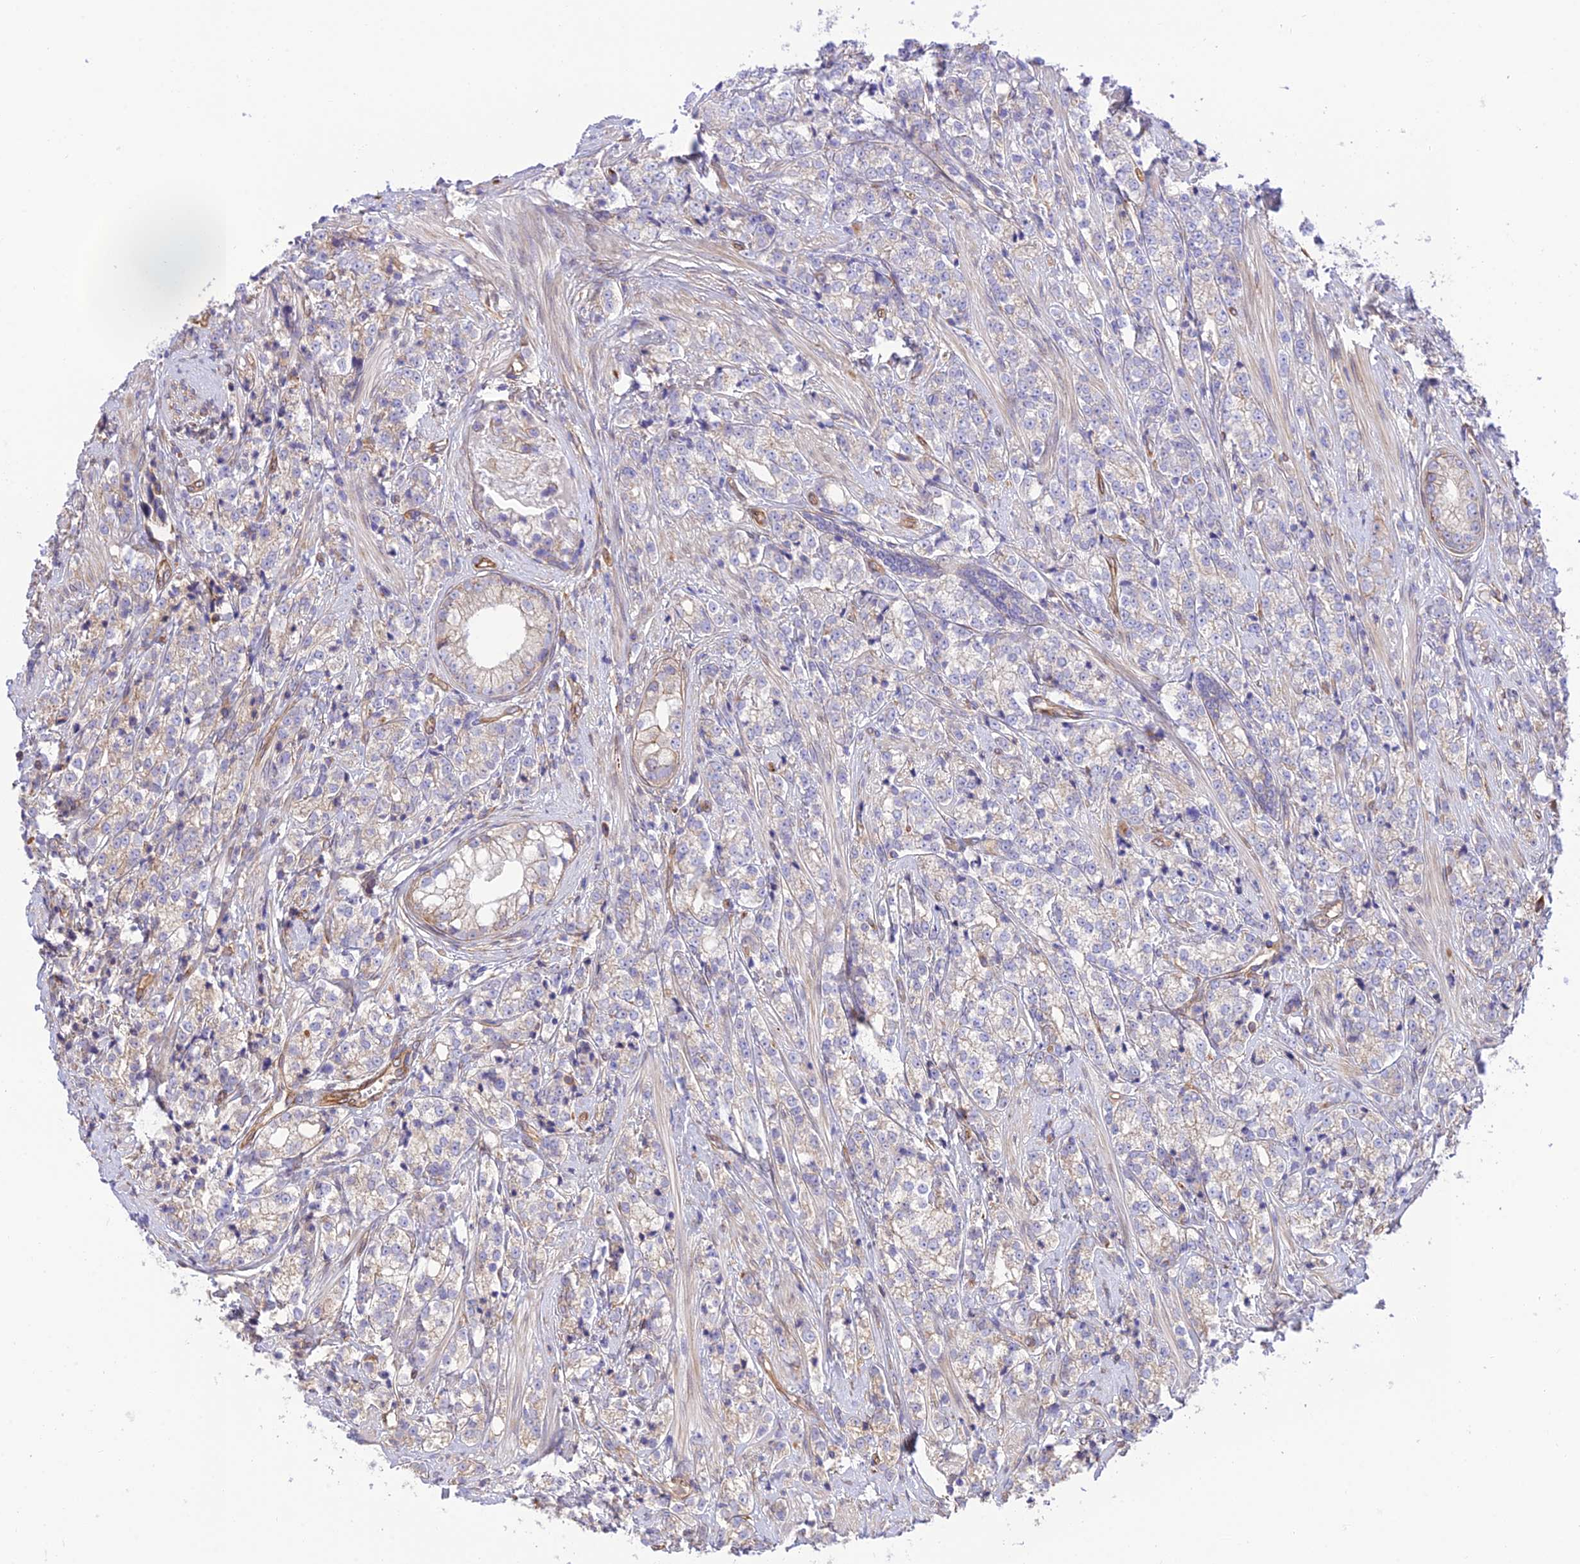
{"staining": {"intensity": "negative", "quantity": "none", "location": "none"}, "tissue": "prostate cancer", "cell_type": "Tumor cells", "image_type": "cancer", "snomed": [{"axis": "morphology", "description": "Adenocarcinoma, High grade"}, {"axis": "topography", "description": "Prostate"}], "caption": "Adenocarcinoma (high-grade) (prostate) stained for a protein using immunohistochemistry (IHC) demonstrates no staining tumor cells.", "gene": "EXOC3L4", "patient": {"sex": "male", "age": 69}}